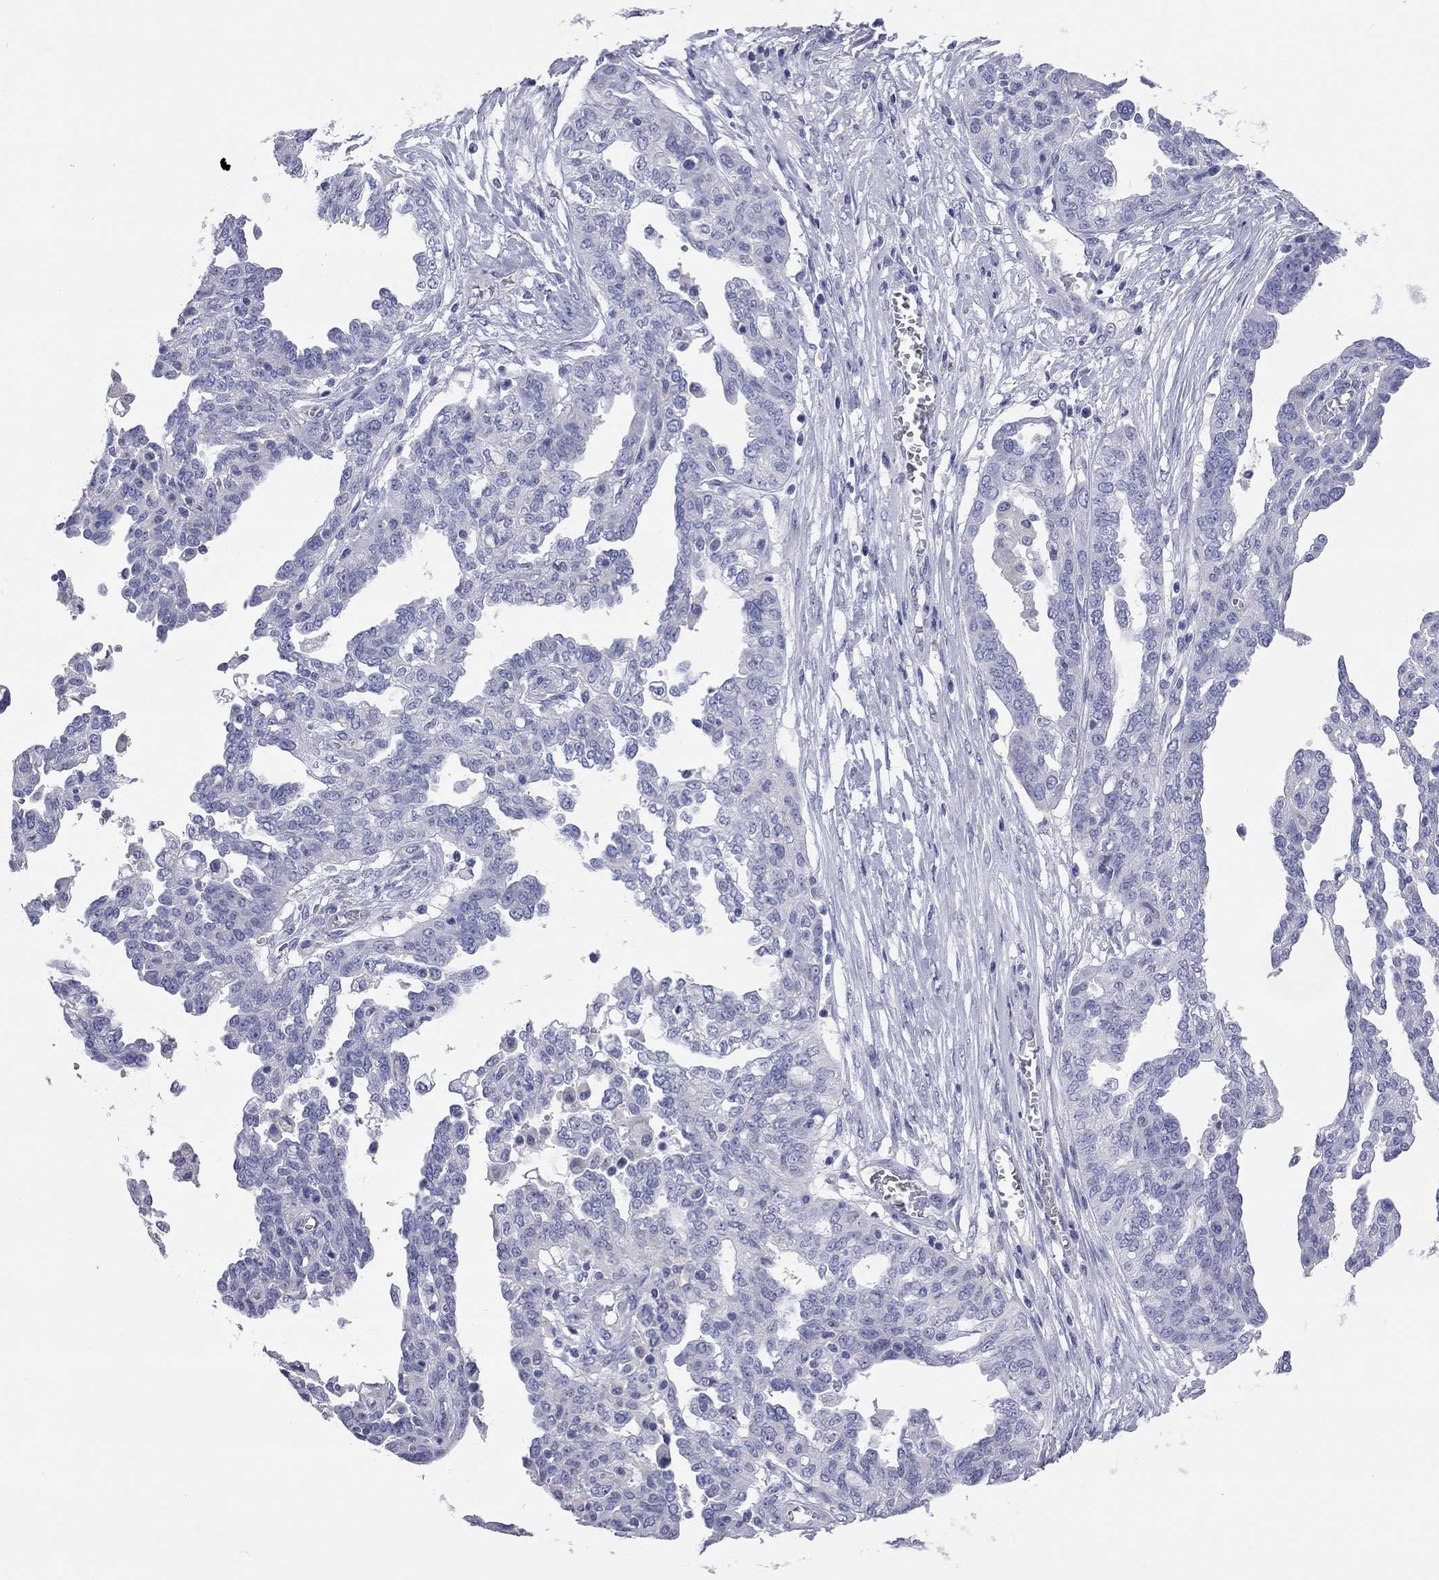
{"staining": {"intensity": "negative", "quantity": "none", "location": "none"}, "tissue": "ovarian cancer", "cell_type": "Tumor cells", "image_type": "cancer", "snomed": [{"axis": "morphology", "description": "Cystadenocarcinoma, serous, NOS"}, {"axis": "topography", "description": "Ovary"}], "caption": "Ovarian serous cystadenocarcinoma was stained to show a protein in brown. There is no significant staining in tumor cells.", "gene": "TMEM221", "patient": {"sex": "female", "age": 67}}